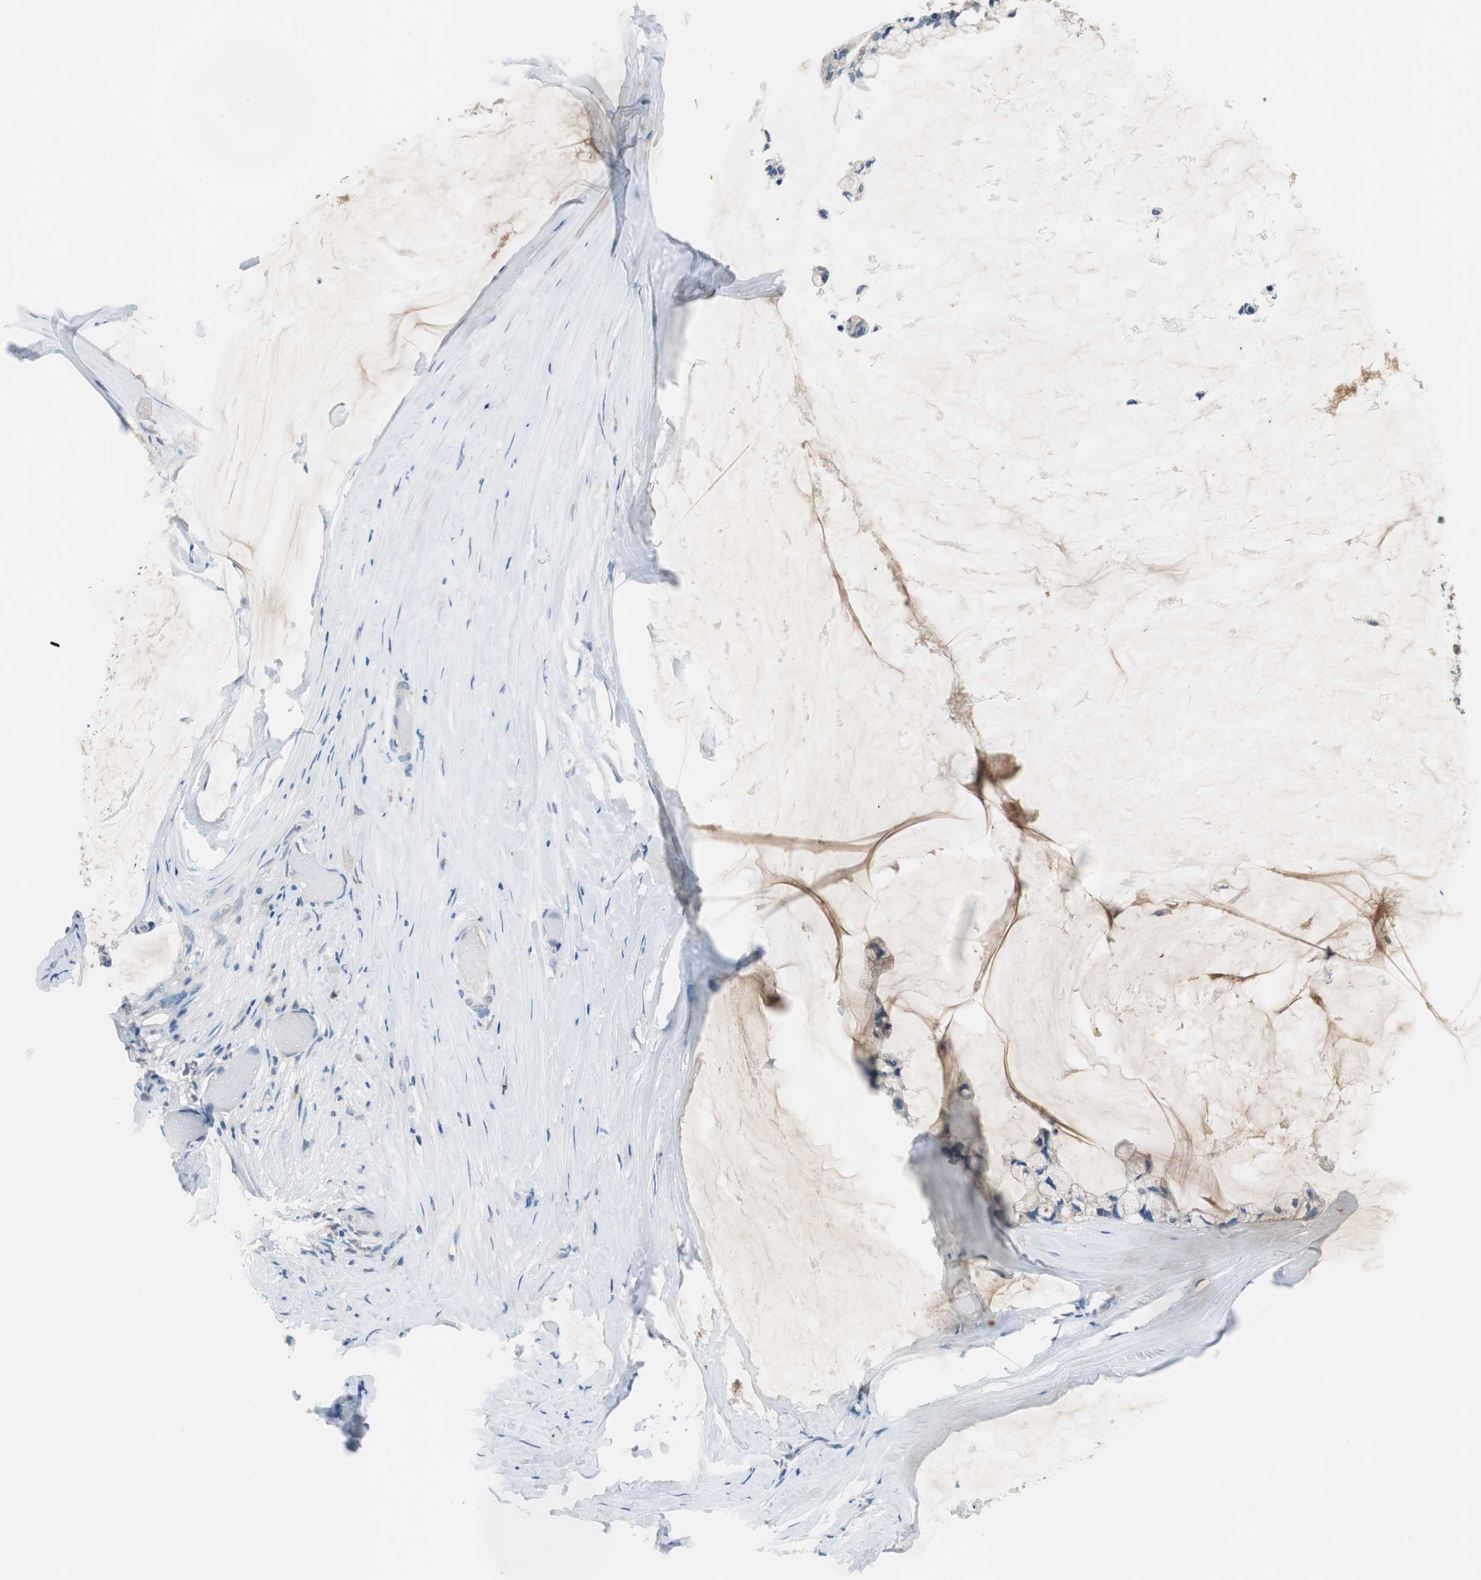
{"staining": {"intensity": "weak", "quantity": "<25%", "location": "cytoplasmic/membranous"}, "tissue": "ovarian cancer", "cell_type": "Tumor cells", "image_type": "cancer", "snomed": [{"axis": "morphology", "description": "Cystadenocarcinoma, mucinous, NOS"}, {"axis": "topography", "description": "Ovary"}], "caption": "An immunohistochemistry (IHC) photomicrograph of ovarian cancer is shown. There is no staining in tumor cells of ovarian cancer.", "gene": "FADS2", "patient": {"sex": "female", "age": 39}}